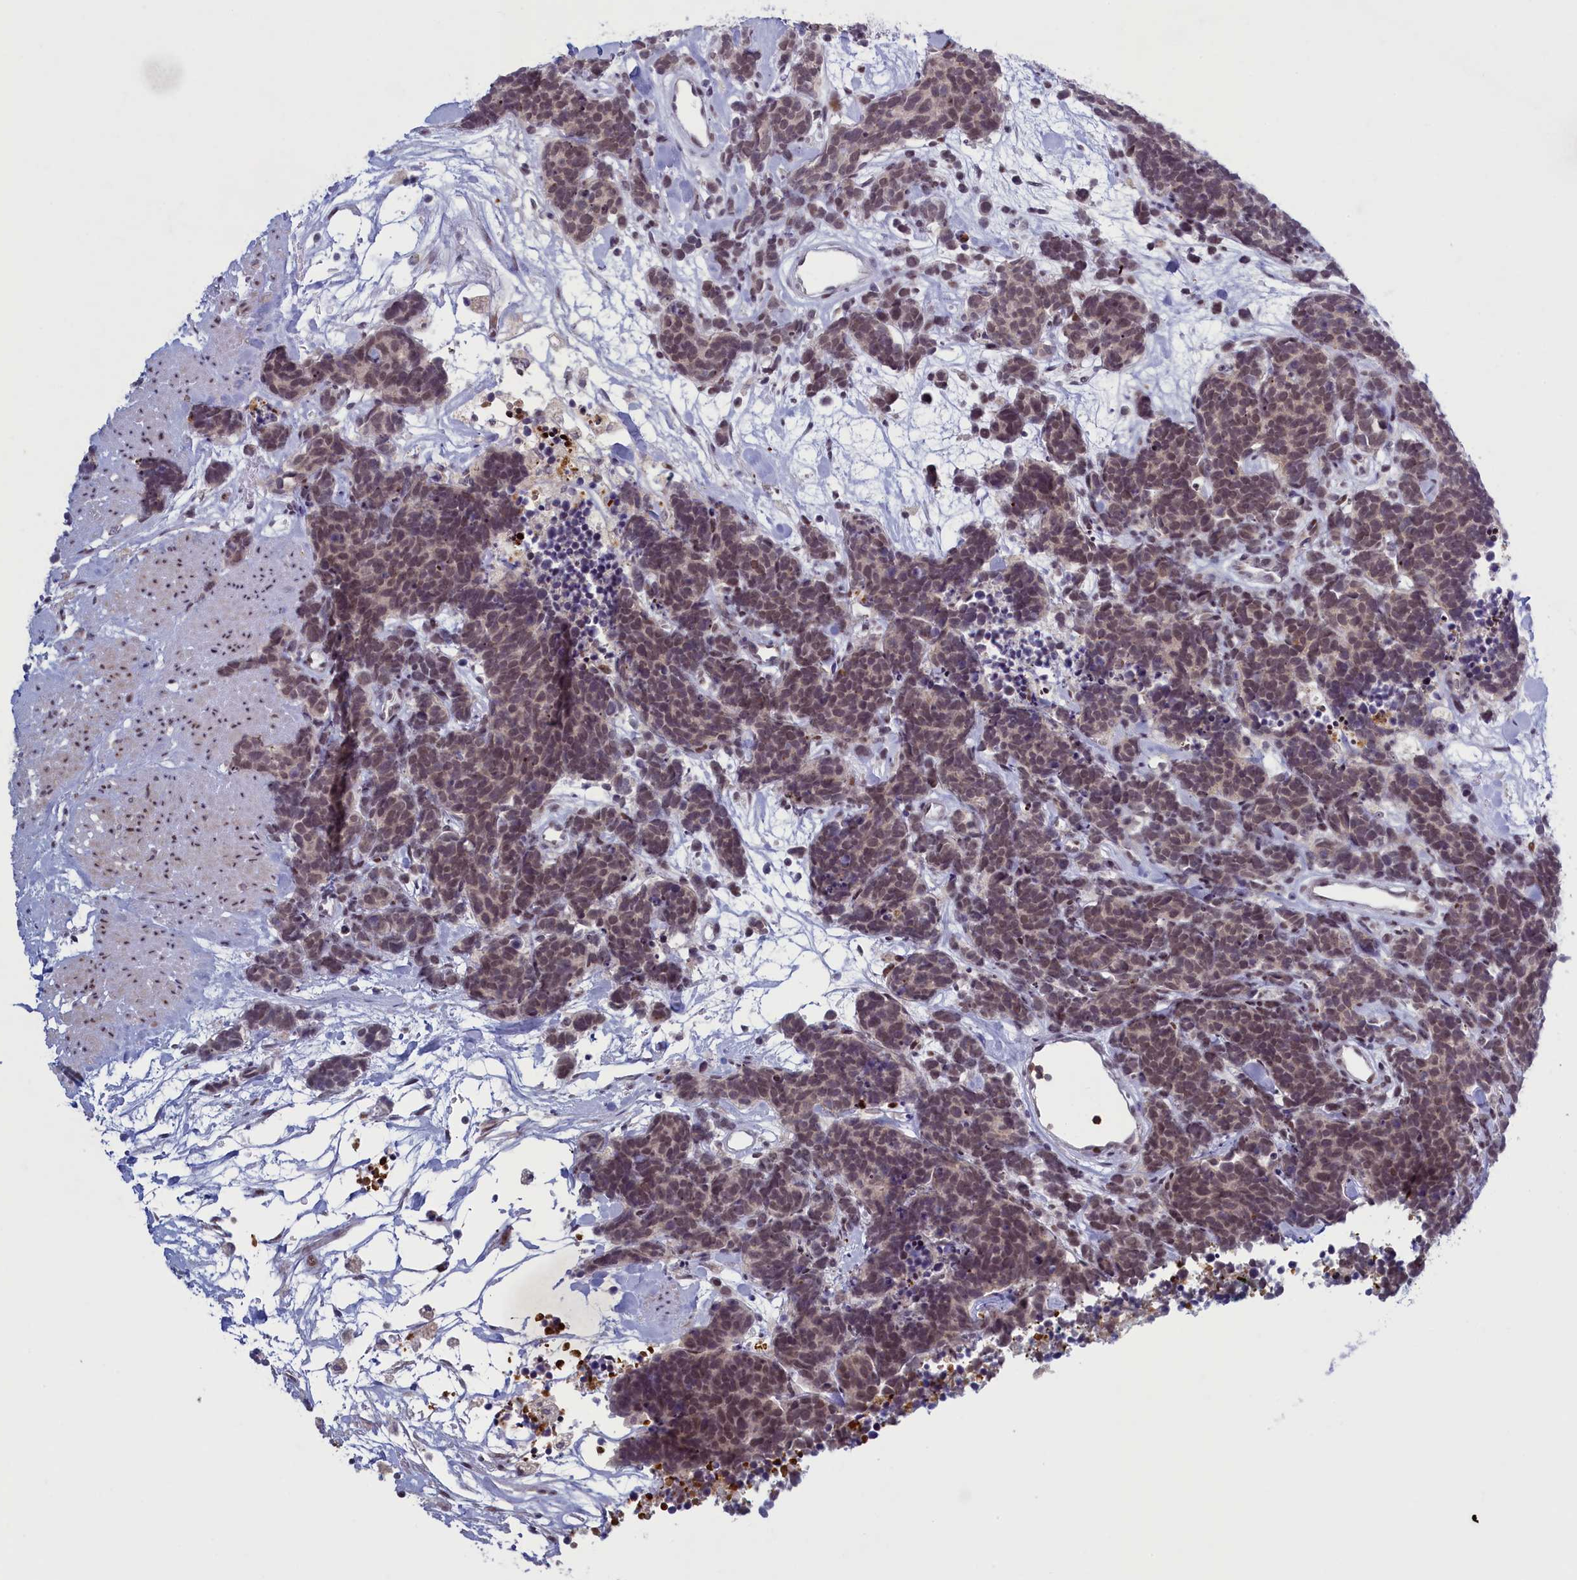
{"staining": {"intensity": "negative", "quantity": "none", "location": "none"}, "tissue": "carcinoid", "cell_type": "Tumor cells", "image_type": "cancer", "snomed": [{"axis": "morphology", "description": "Carcinoma, NOS"}, {"axis": "morphology", "description": "Carcinoid, malignant, NOS"}, {"axis": "topography", "description": "Urinary bladder"}], "caption": "IHC micrograph of neoplastic tissue: human carcinoid stained with DAB (3,3'-diaminobenzidine) reveals no significant protein expression in tumor cells.", "gene": "ATF7IP2", "patient": {"sex": "male", "age": 57}}